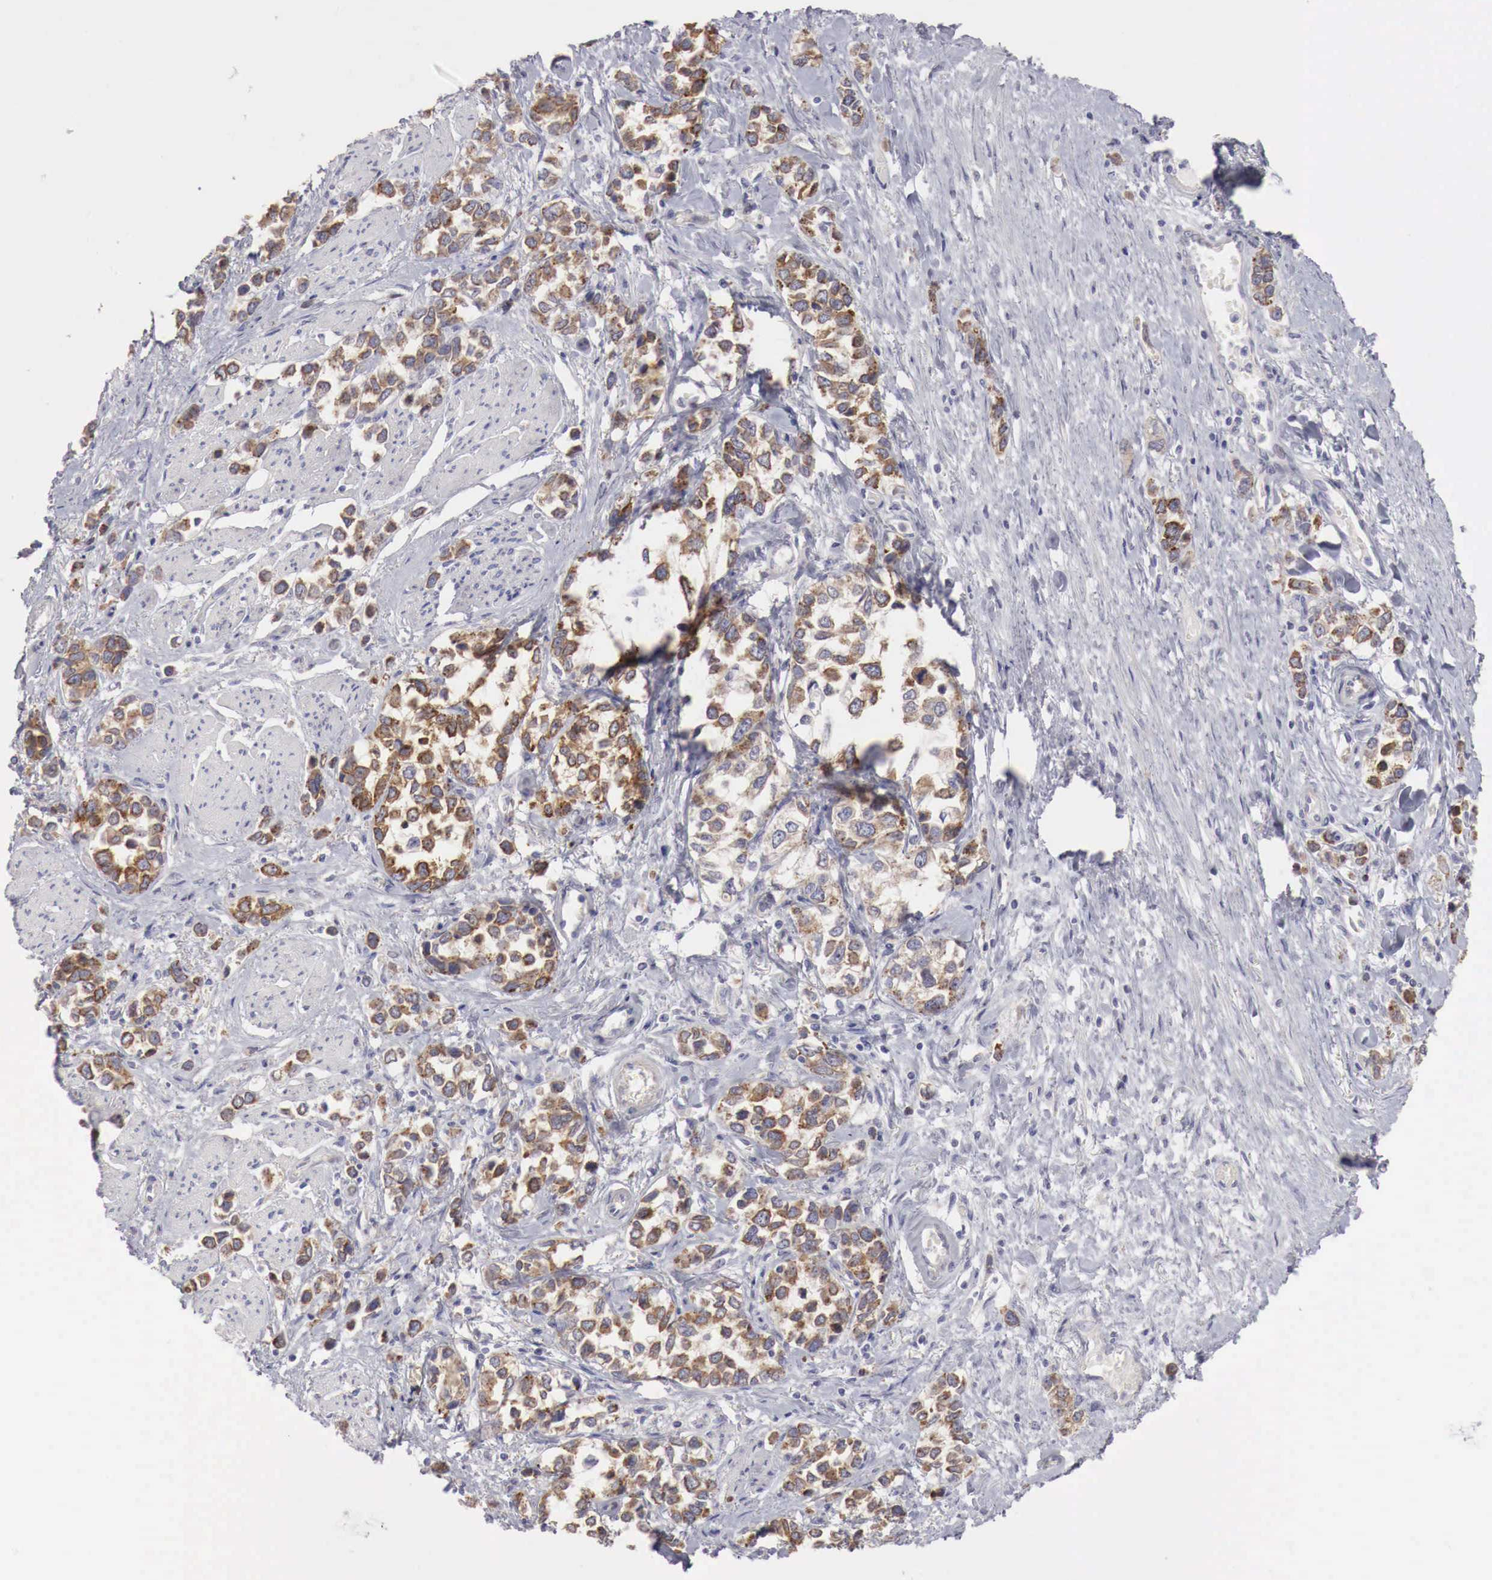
{"staining": {"intensity": "moderate", "quantity": "25%-75%", "location": "cytoplasmic/membranous"}, "tissue": "stomach cancer", "cell_type": "Tumor cells", "image_type": "cancer", "snomed": [{"axis": "morphology", "description": "Adenocarcinoma, NOS"}, {"axis": "topography", "description": "Stomach, upper"}], "caption": "The image demonstrates a brown stain indicating the presence of a protein in the cytoplasmic/membranous of tumor cells in adenocarcinoma (stomach).", "gene": "NSDHL", "patient": {"sex": "male", "age": 76}}